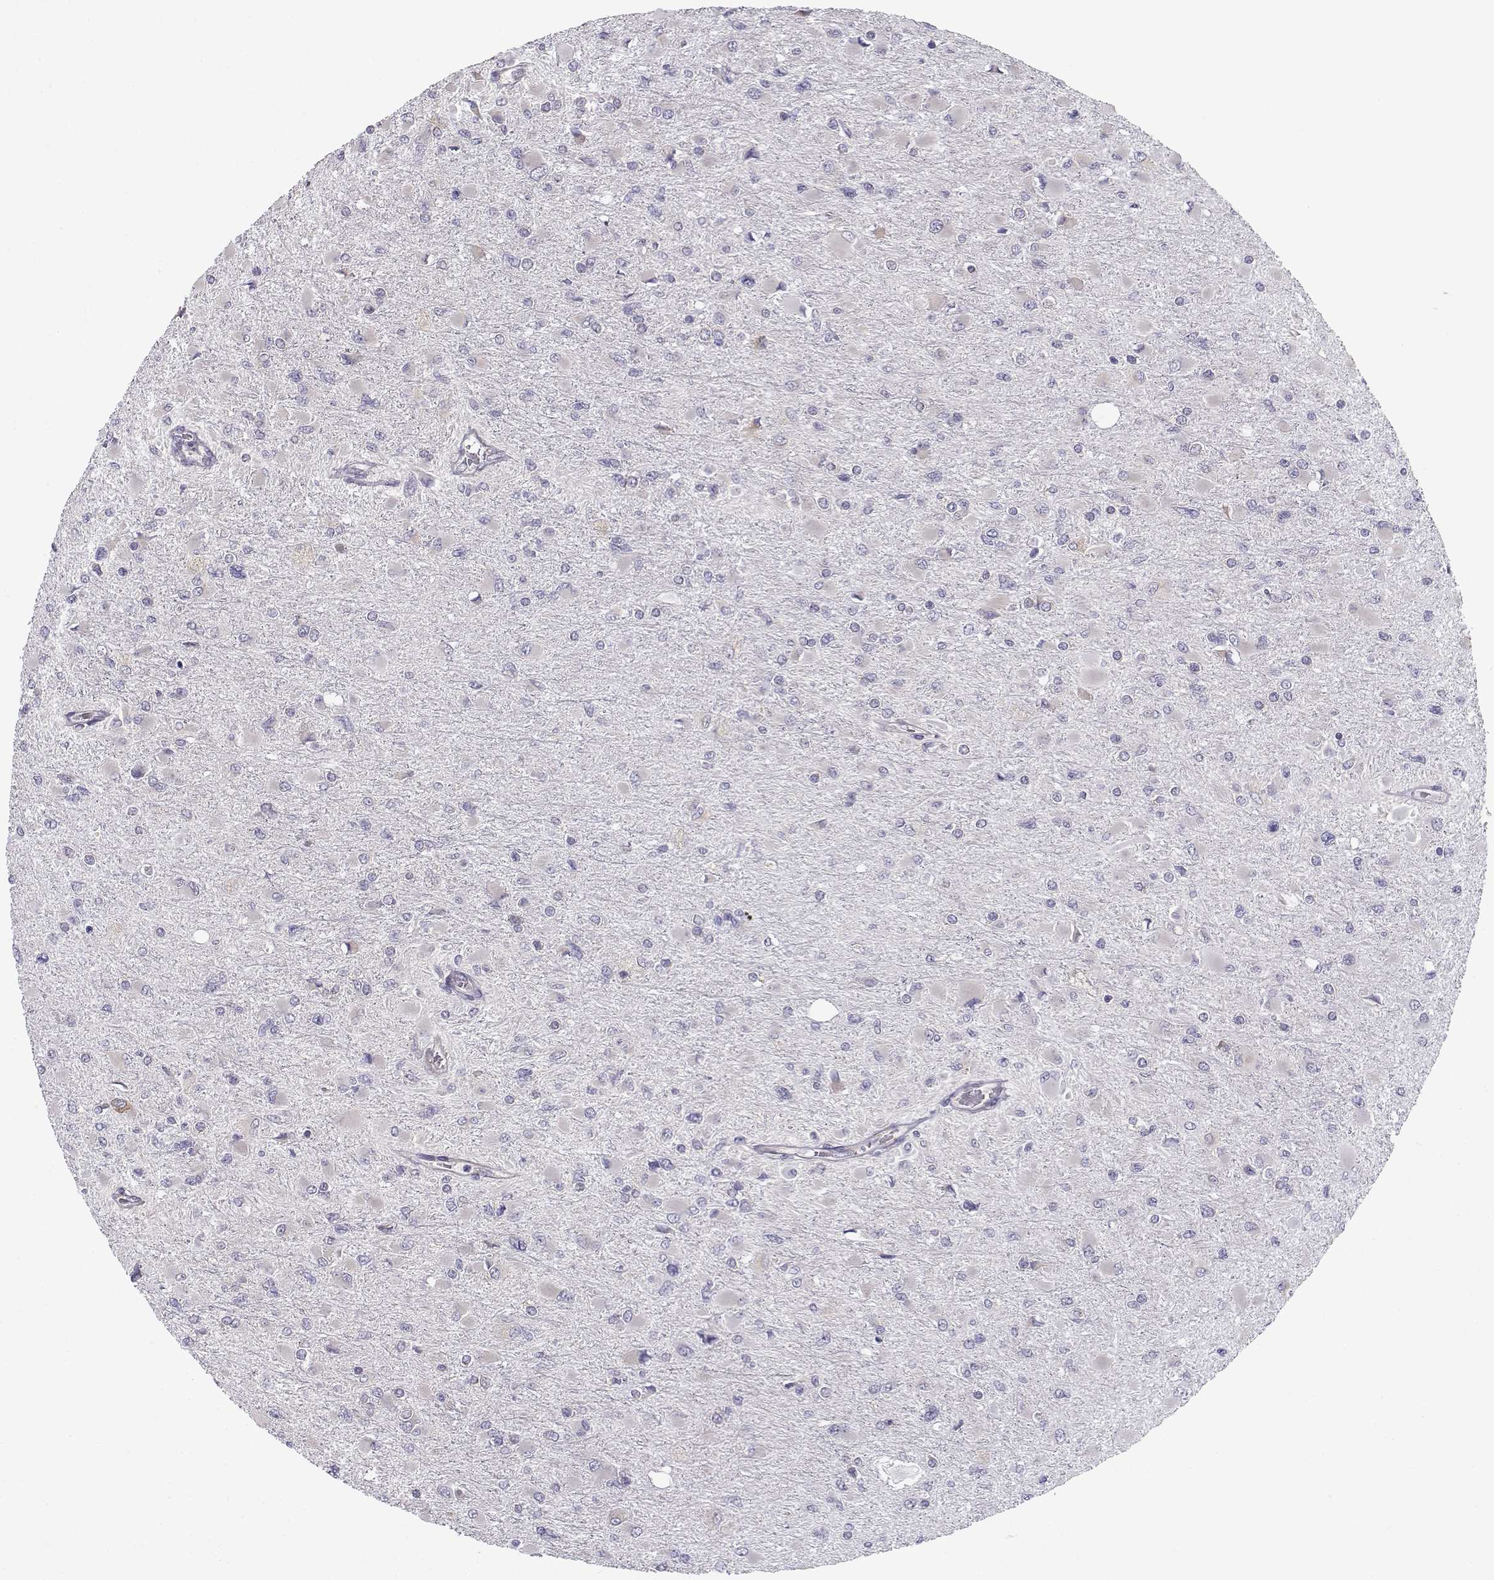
{"staining": {"intensity": "negative", "quantity": "none", "location": "none"}, "tissue": "glioma", "cell_type": "Tumor cells", "image_type": "cancer", "snomed": [{"axis": "morphology", "description": "Glioma, malignant, High grade"}, {"axis": "topography", "description": "Cerebral cortex"}], "caption": "The histopathology image reveals no significant staining in tumor cells of glioma.", "gene": "BEND6", "patient": {"sex": "female", "age": 36}}